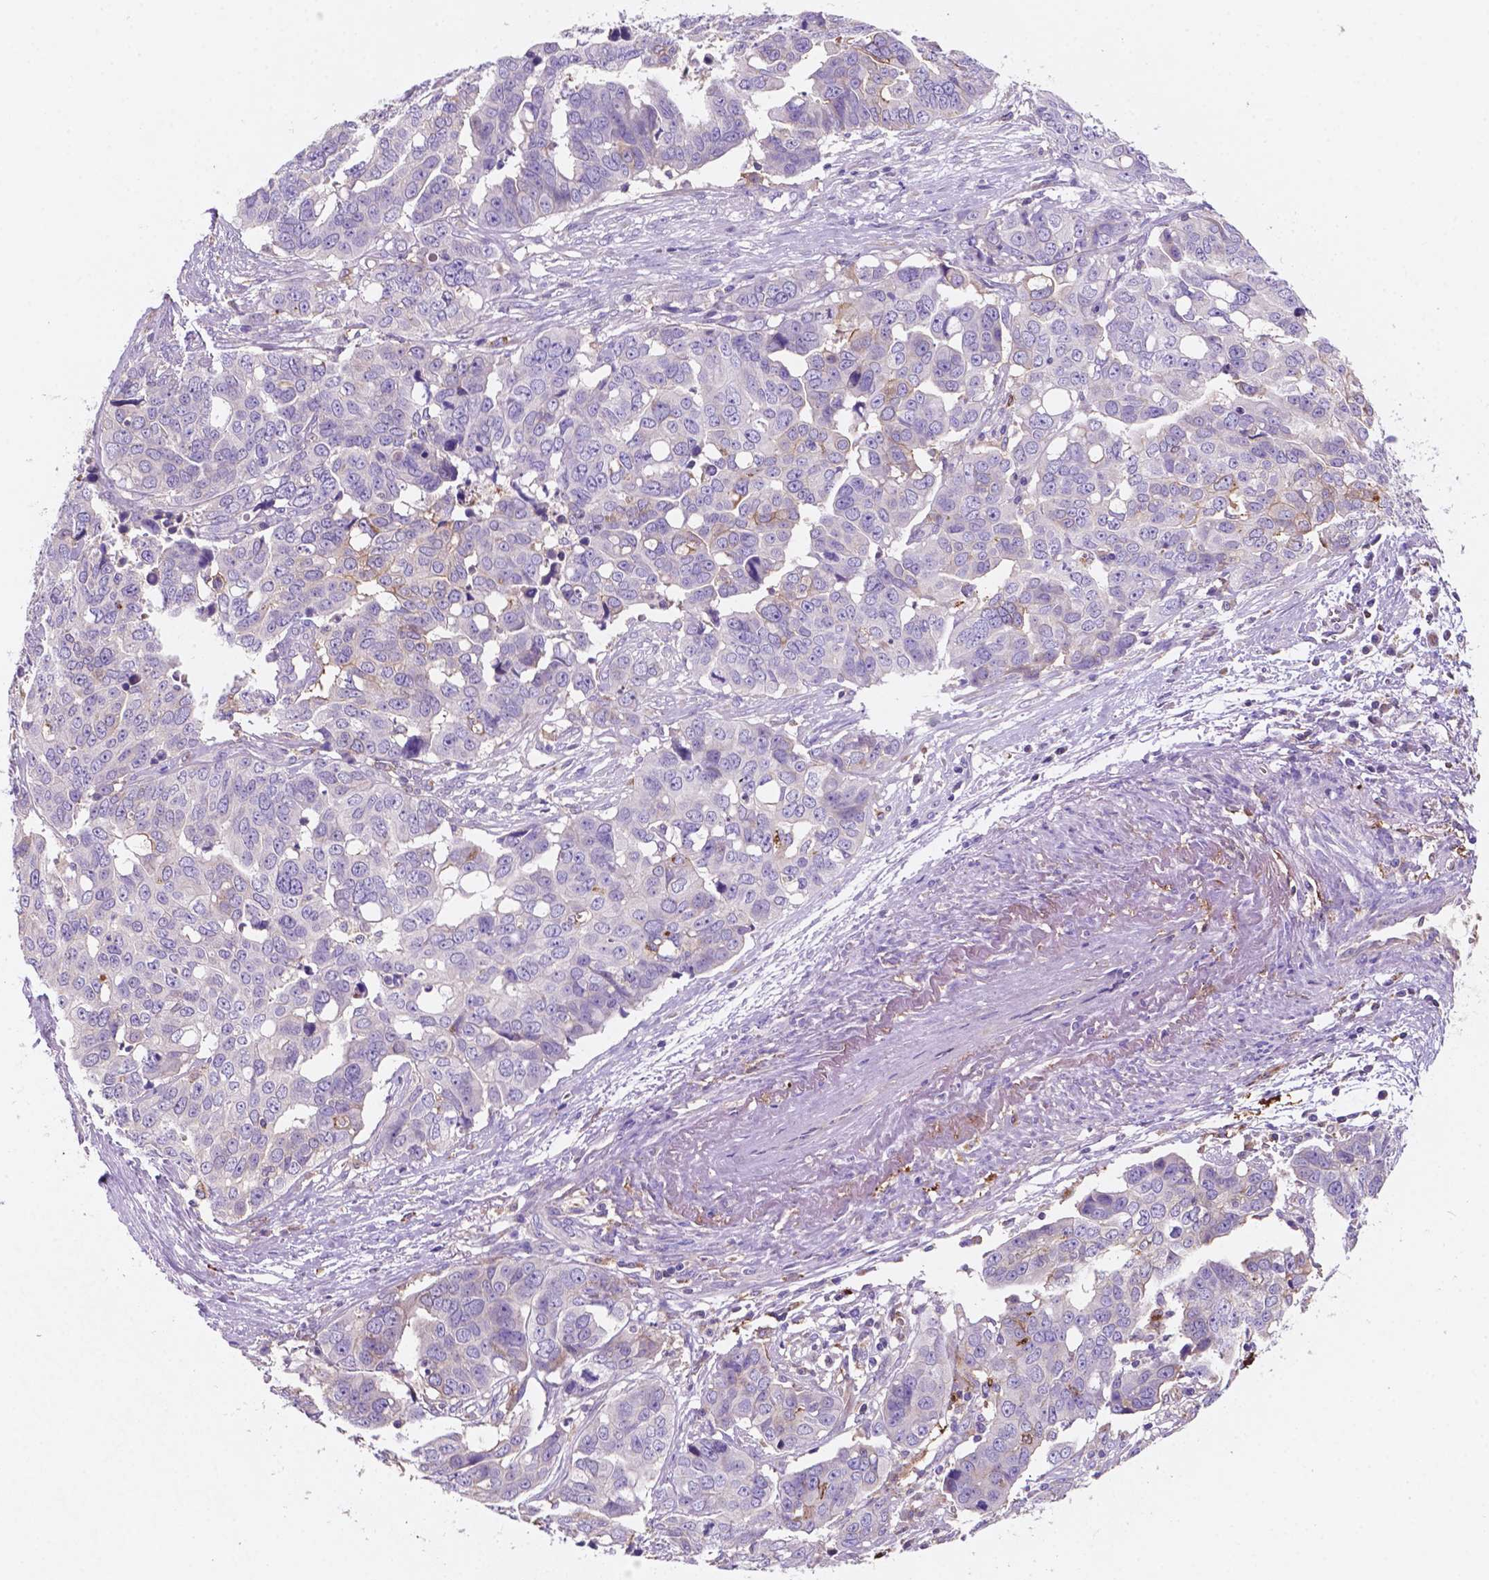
{"staining": {"intensity": "negative", "quantity": "none", "location": "none"}, "tissue": "ovarian cancer", "cell_type": "Tumor cells", "image_type": "cancer", "snomed": [{"axis": "morphology", "description": "Carcinoma, endometroid"}, {"axis": "topography", "description": "Ovary"}], "caption": "The immunohistochemistry (IHC) image has no significant positivity in tumor cells of endometroid carcinoma (ovarian) tissue.", "gene": "MKRN2OS", "patient": {"sex": "female", "age": 78}}